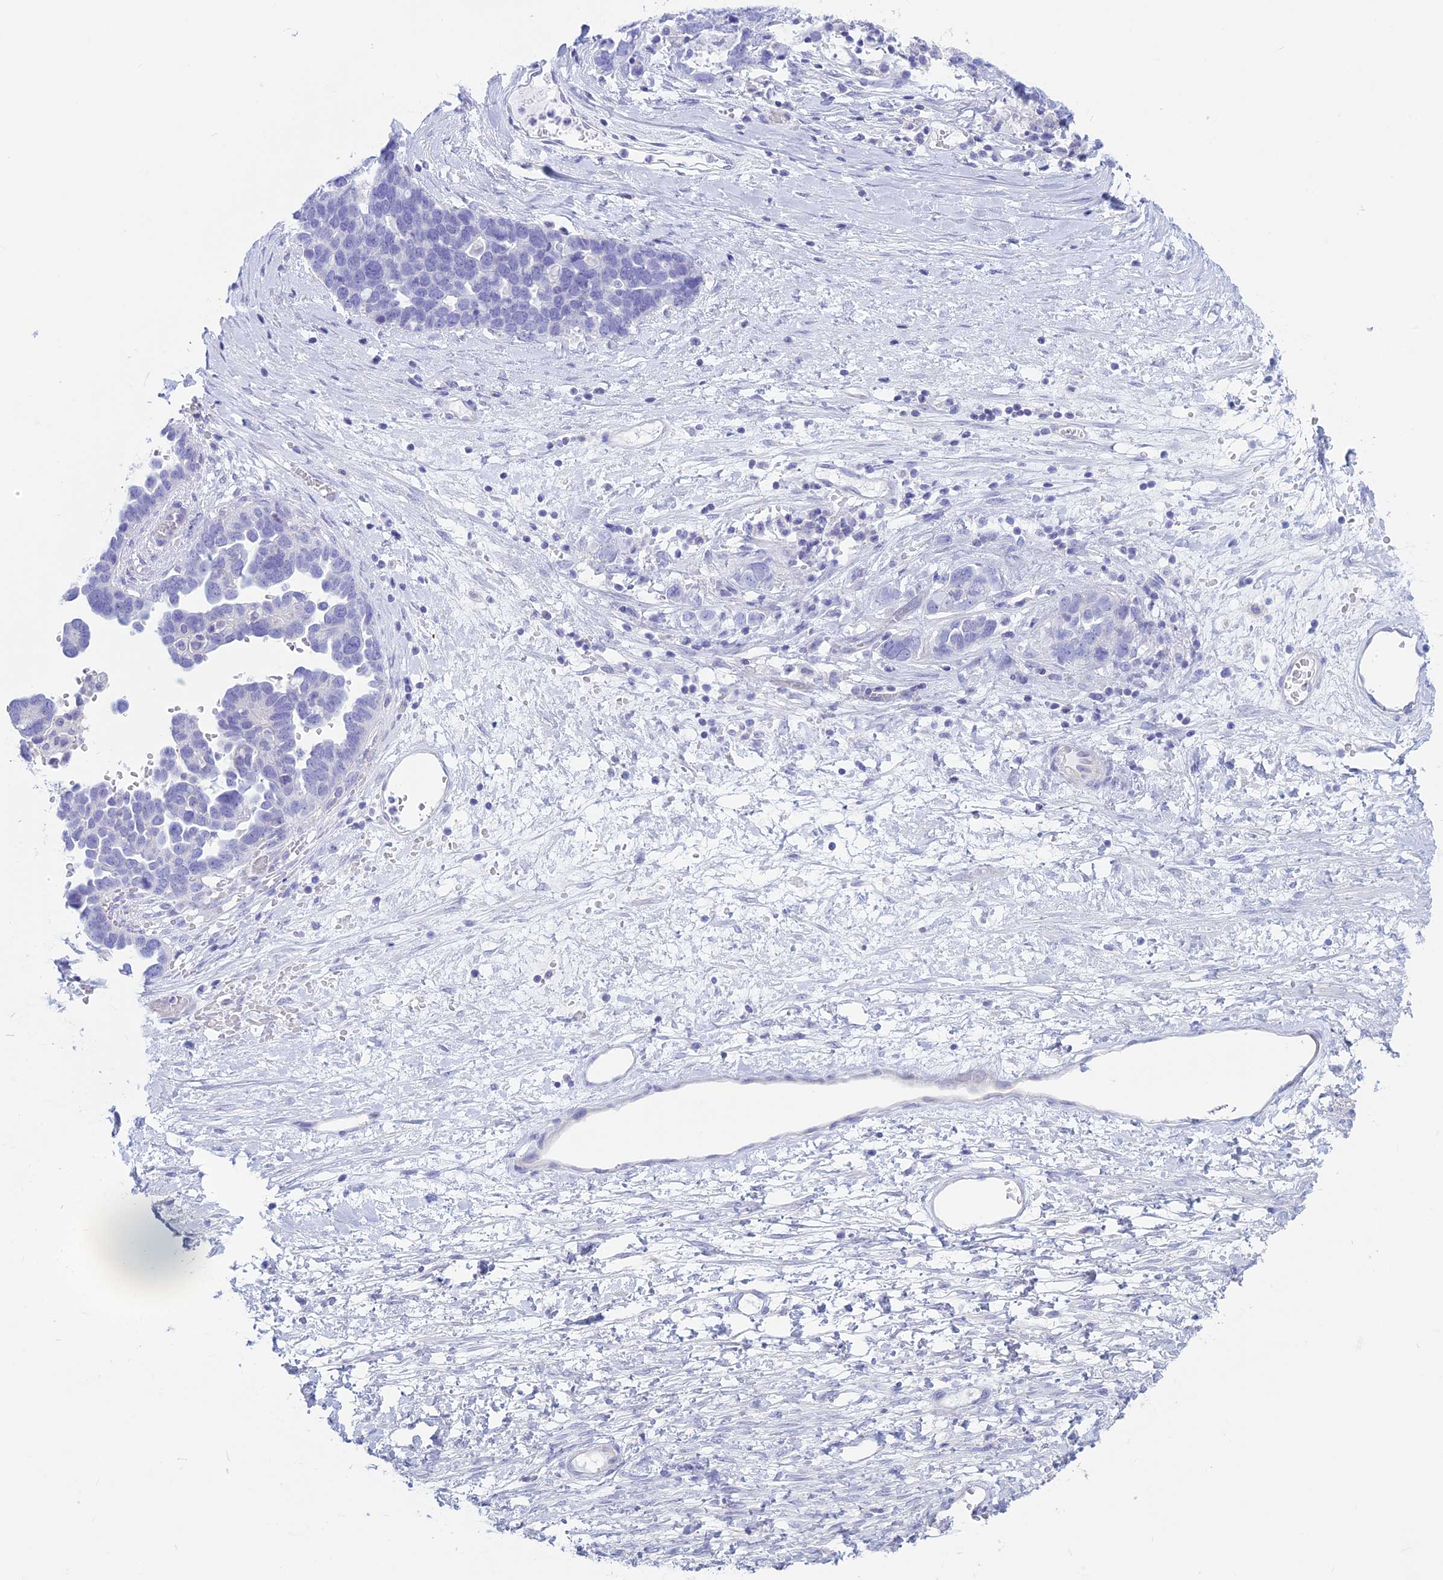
{"staining": {"intensity": "negative", "quantity": "none", "location": "none"}, "tissue": "ovarian cancer", "cell_type": "Tumor cells", "image_type": "cancer", "snomed": [{"axis": "morphology", "description": "Cystadenocarcinoma, serous, NOS"}, {"axis": "topography", "description": "Ovary"}], "caption": "Tumor cells are negative for protein expression in human ovarian cancer.", "gene": "RP1", "patient": {"sex": "female", "age": 54}}